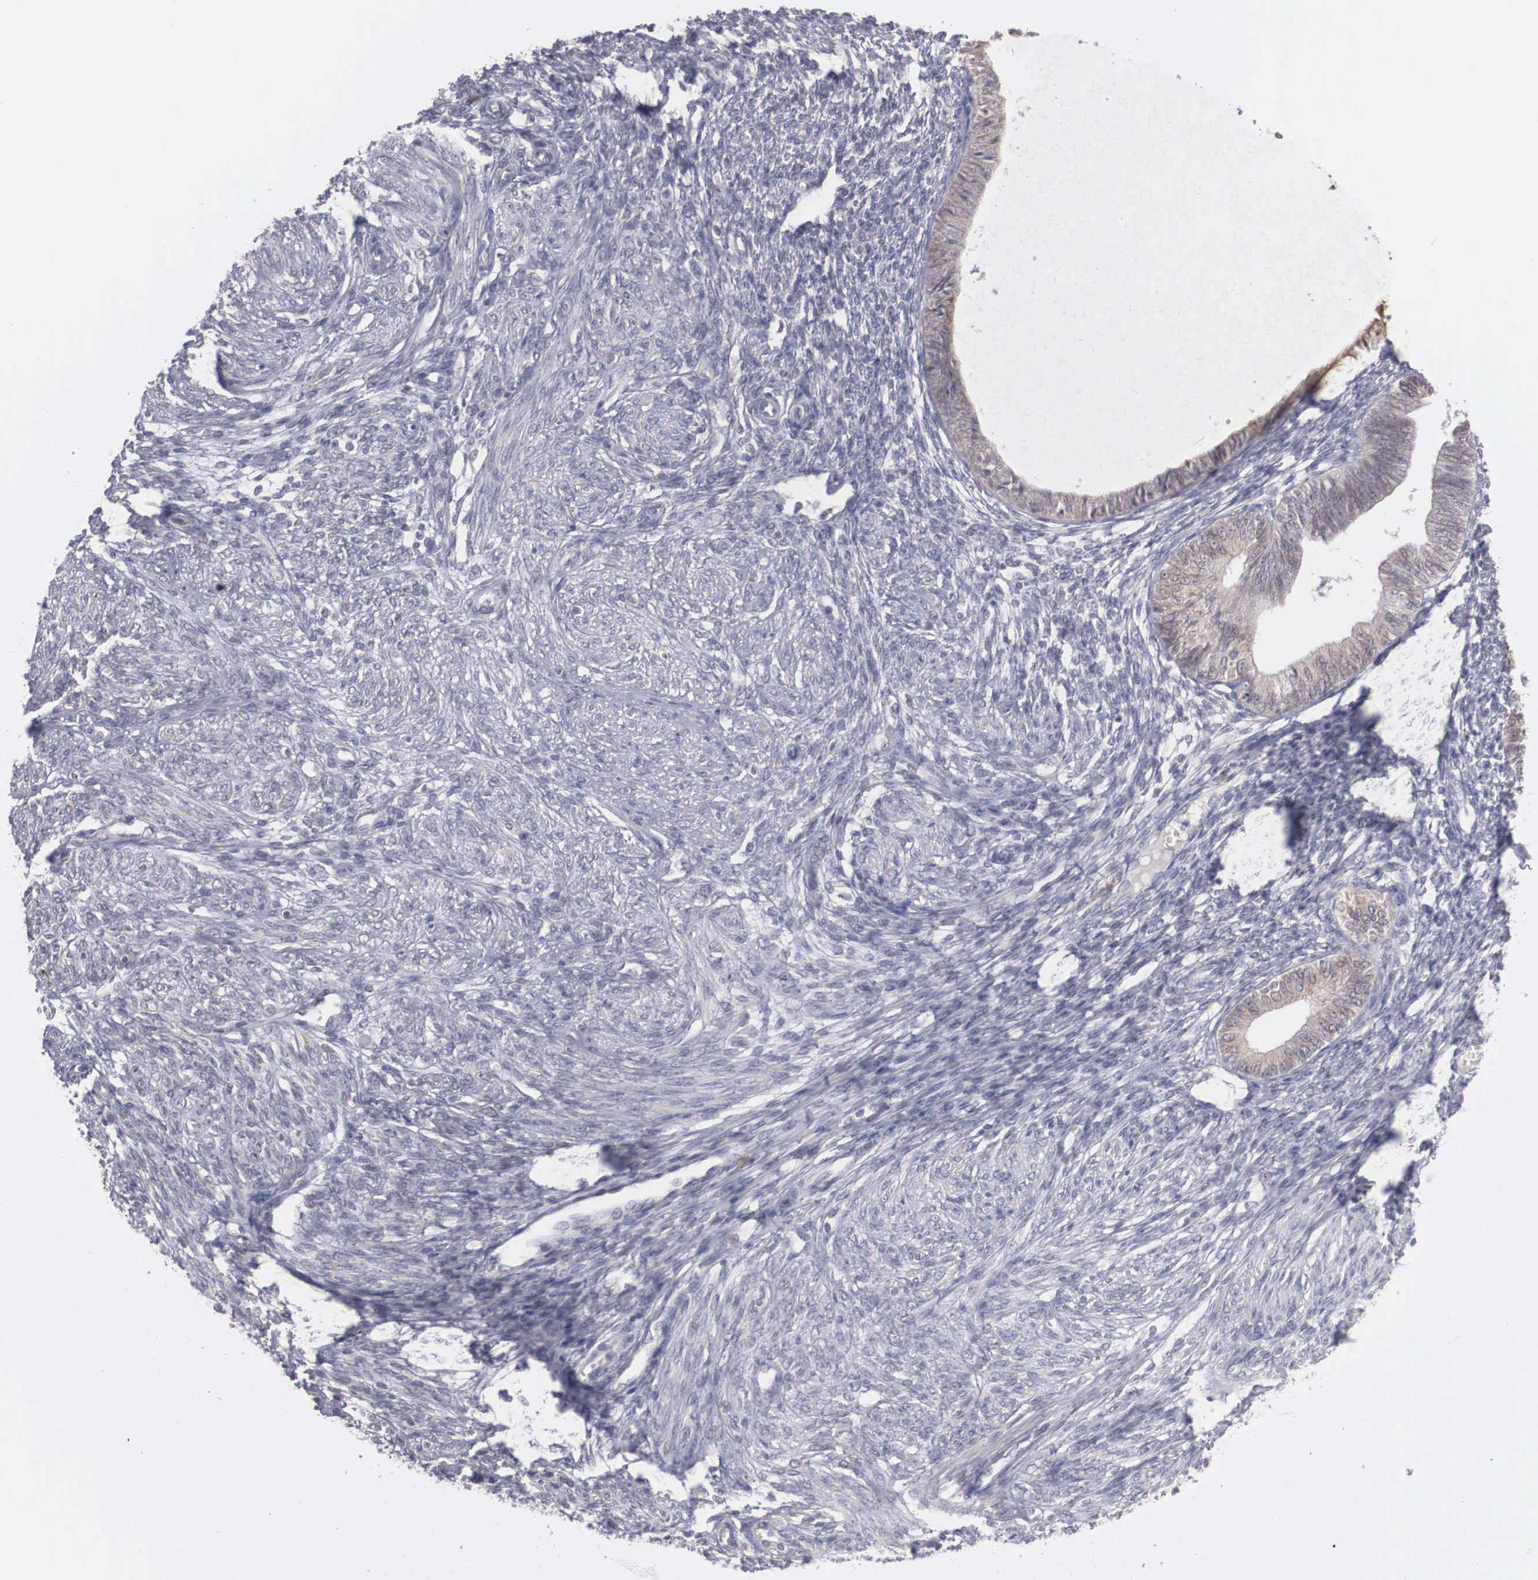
{"staining": {"intensity": "negative", "quantity": "none", "location": "none"}, "tissue": "endometrium", "cell_type": "Cells in endometrial stroma", "image_type": "normal", "snomed": [{"axis": "morphology", "description": "Normal tissue, NOS"}, {"axis": "topography", "description": "Endometrium"}], "caption": "IHC of benign human endometrium reveals no expression in cells in endometrial stroma. The staining is performed using DAB (3,3'-diaminobenzidine) brown chromogen with nuclei counter-stained in using hematoxylin.", "gene": "WDR89", "patient": {"sex": "female", "age": 82}}